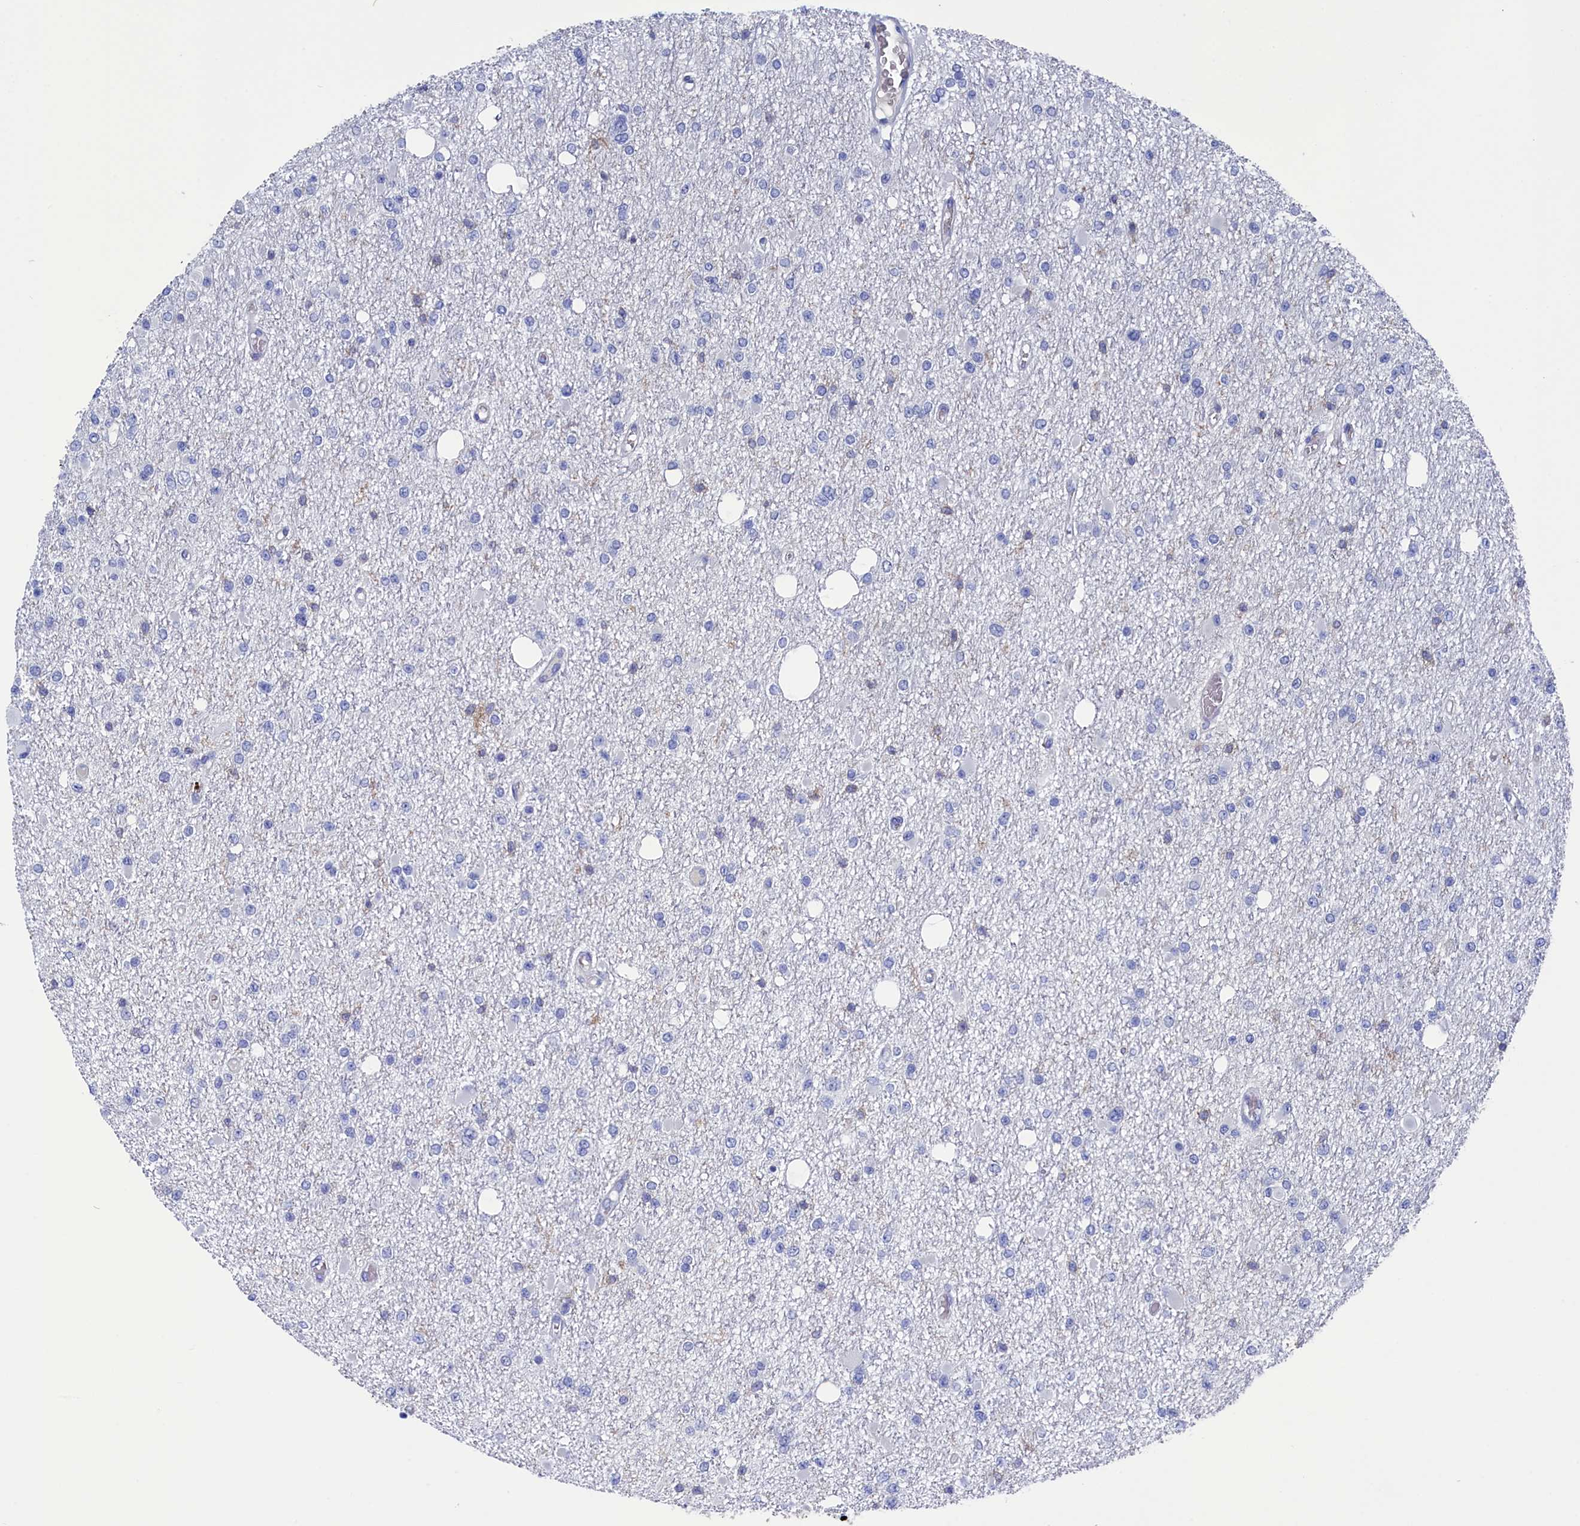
{"staining": {"intensity": "negative", "quantity": "none", "location": "none"}, "tissue": "glioma", "cell_type": "Tumor cells", "image_type": "cancer", "snomed": [{"axis": "morphology", "description": "Glioma, malignant, Low grade"}, {"axis": "topography", "description": "Brain"}], "caption": "Protein analysis of malignant glioma (low-grade) shows no significant expression in tumor cells. Brightfield microscopy of immunohistochemistry stained with DAB (brown) and hematoxylin (blue), captured at high magnification.", "gene": "TYROBP", "patient": {"sex": "female", "age": 22}}